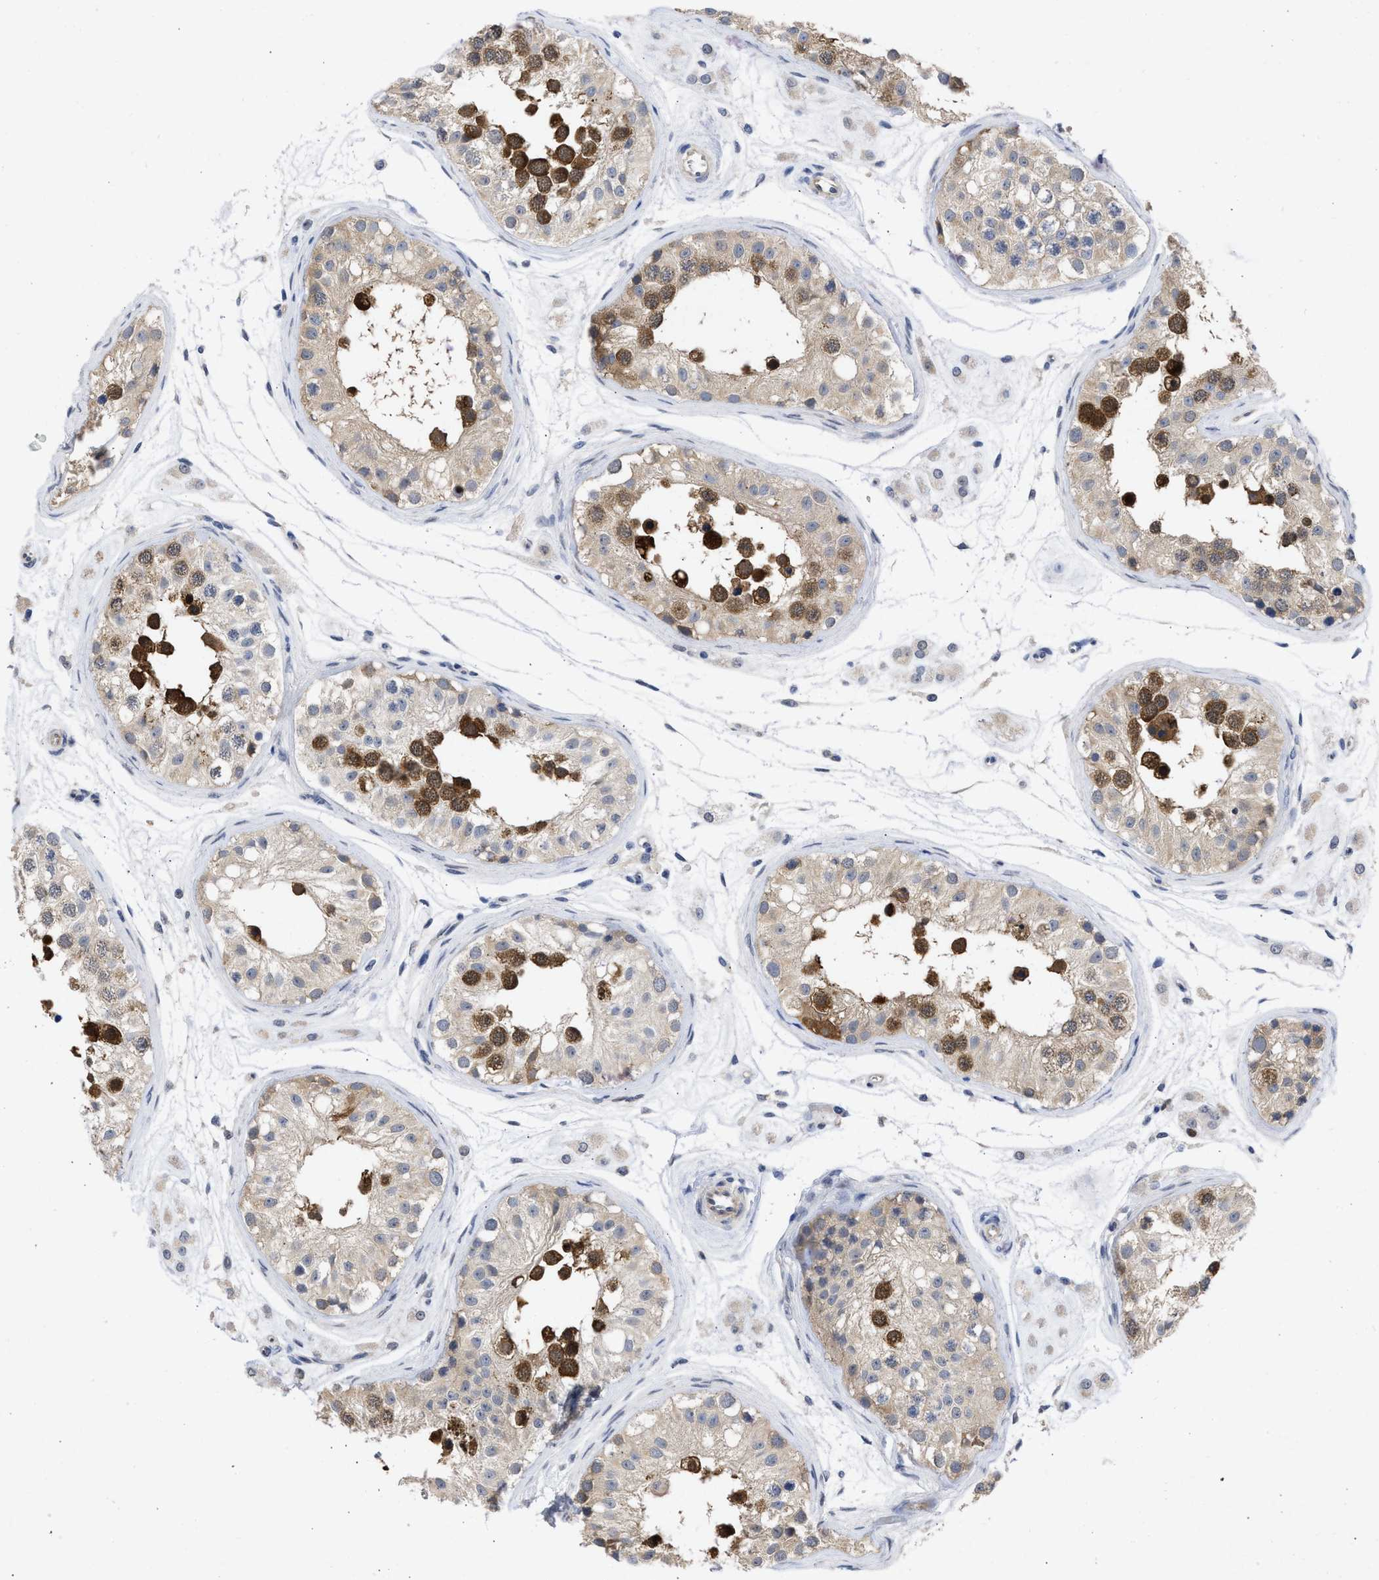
{"staining": {"intensity": "strong", "quantity": "25%-75%", "location": "cytoplasmic/membranous"}, "tissue": "testis", "cell_type": "Cells in seminiferous ducts", "image_type": "normal", "snomed": [{"axis": "morphology", "description": "Normal tissue, NOS"}, {"axis": "morphology", "description": "Adenocarcinoma, metastatic, NOS"}, {"axis": "topography", "description": "Testis"}], "caption": "A photomicrograph of human testis stained for a protein reveals strong cytoplasmic/membranous brown staining in cells in seminiferous ducts. Immunohistochemistry stains the protein in brown and the nuclei are stained blue.", "gene": "THRA", "patient": {"sex": "male", "age": 26}}